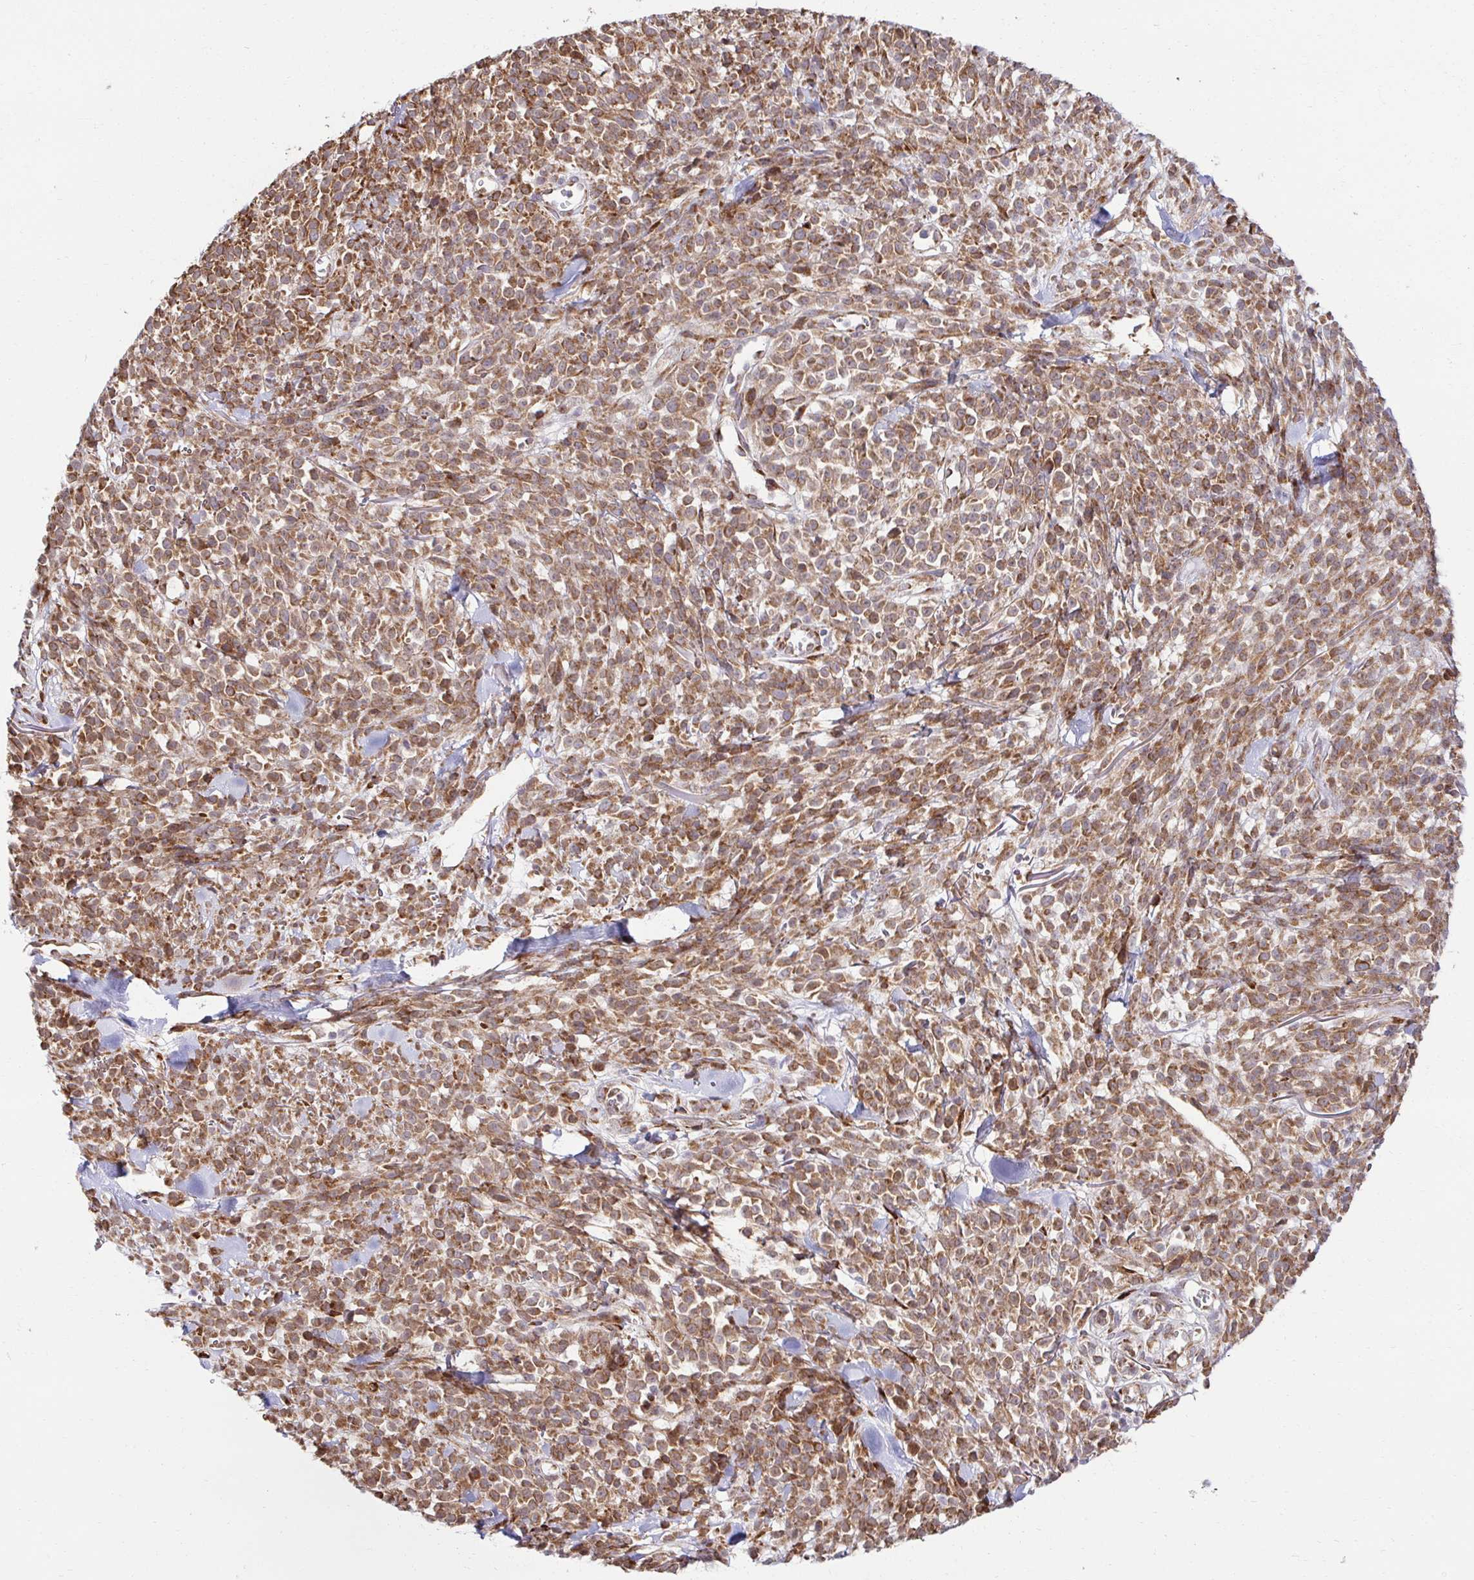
{"staining": {"intensity": "moderate", "quantity": ">75%", "location": "cytoplasmic/membranous"}, "tissue": "melanoma", "cell_type": "Tumor cells", "image_type": "cancer", "snomed": [{"axis": "morphology", "description": "Malignant melanoma, NOS"}, {"axis": "topography", "description": "Skin"}, {"axis": "topography", "description": "Skin of trunk"}], "caption": "This micrograph reveals immunohistochemistry (IHC) staining of human melanoma, with medium moderate cytoplasmic/membranous expression in approximately >75% of tumor cells.", "gene": "HPS1", "patient": {"sex": "male", "age": 74}}